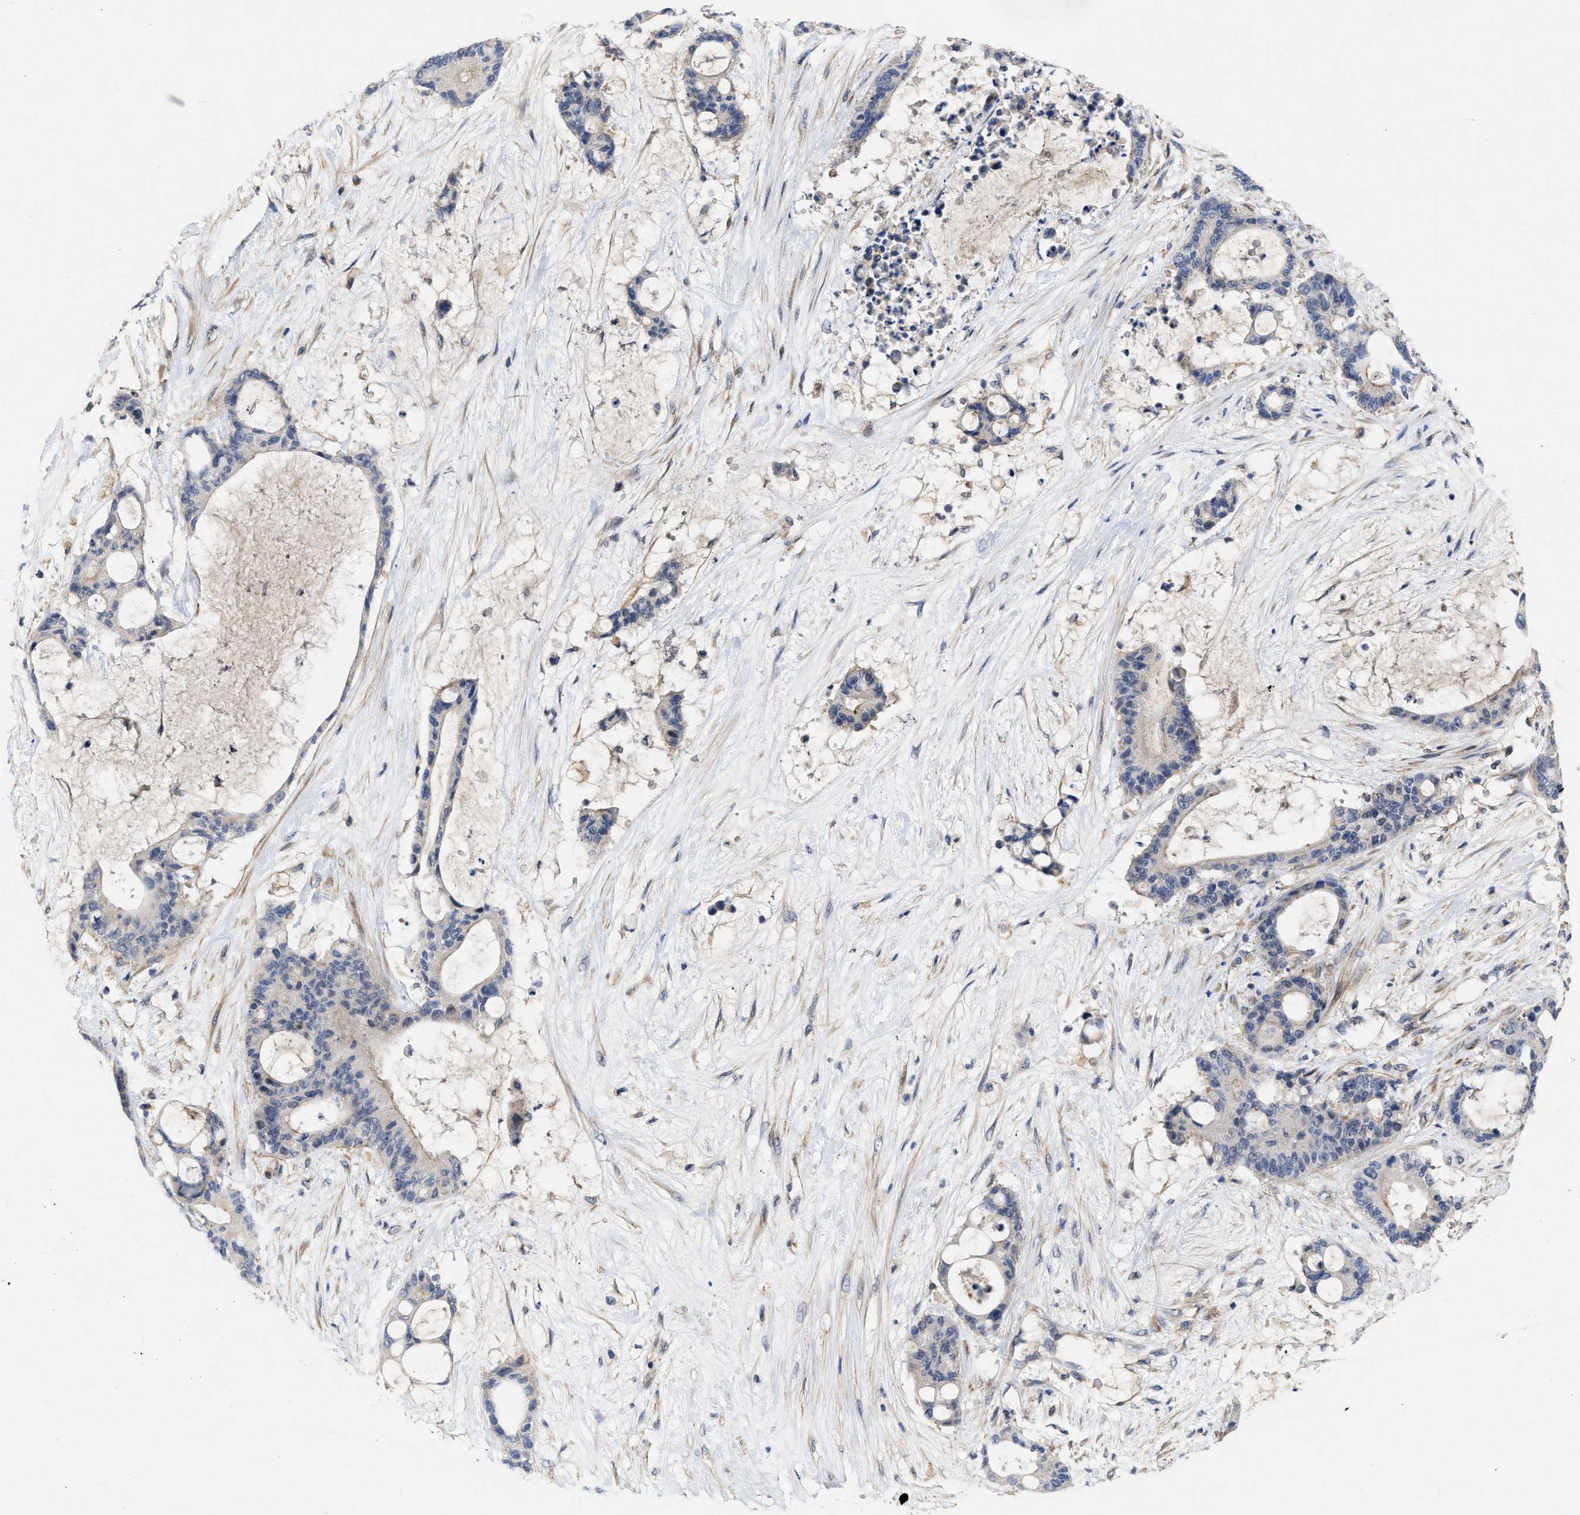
{"staining": {"intensity": "negative", "quantity": "none", "location": "none"}, "tissue": "liver cancer", "cell_type": "Tumor cells", "image_type": "cancer", "snomed": [{"axis": "morphology", "description": "Cholangiocarcinoma"}, {"axis": "topography", "description": "Liver"}], "caption": "A high-resolution histopathology image shows immunohistochemistry staining of cholangiocarcinoma (liver), which demonstrates no significant staining in tumor cells. (DAB IHC visualized using brightfield microscopy, high magnification).", "gene": "ARHGEF26", "patient": {"sex": "female", "age": 73}}